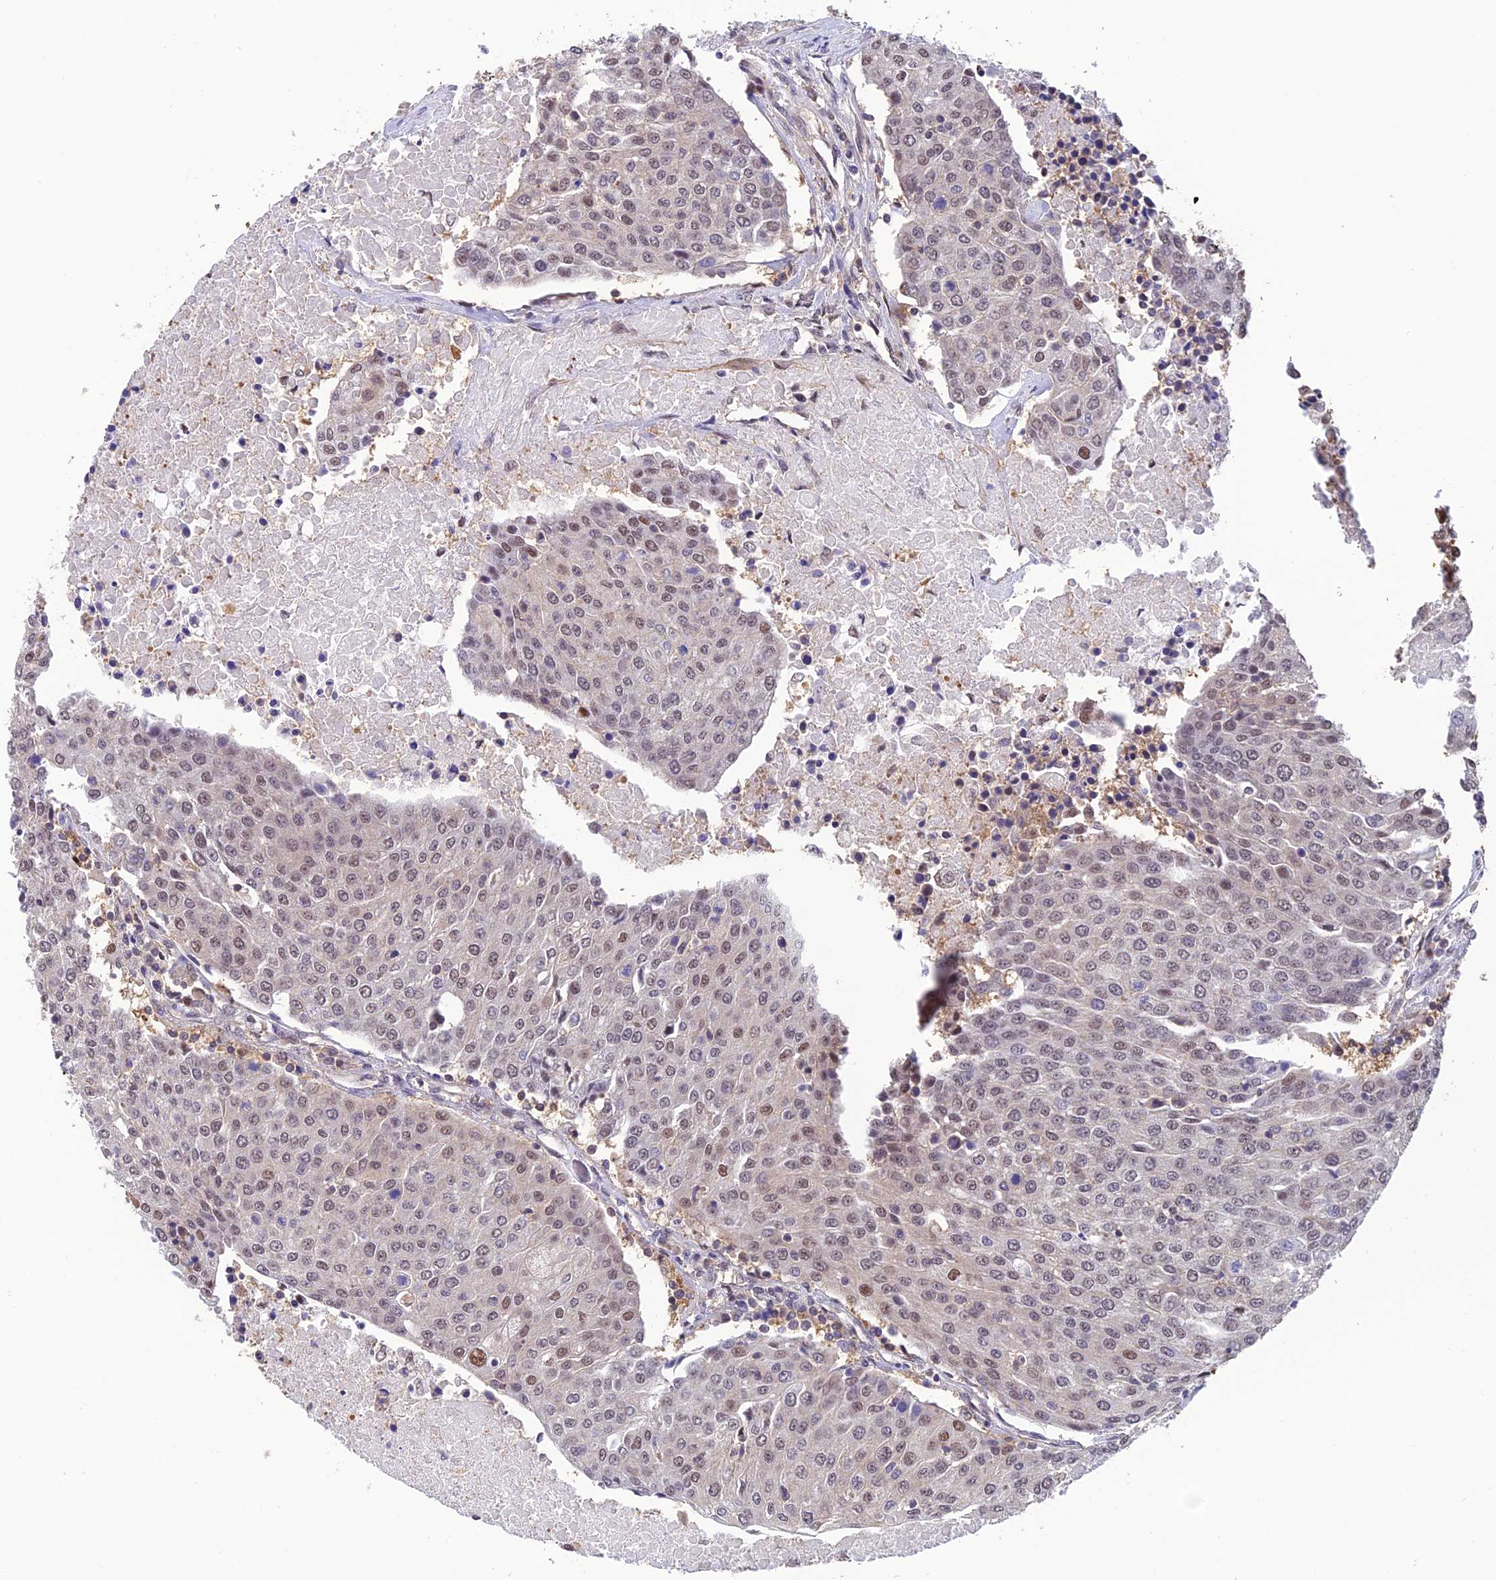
{"staining": {"intensity": "weak", "quantity": "<25%", "location": "nuclear"}, "tissue": "urothelial cancer", "cell_type": "Tumor cells", "image_type": "cancer", "snomed": [{"axis": "morphology", "description": "Urothelial carcinoma, High grade"}, {"axis": "topography", "description": "Urinary bladder"}], "caption": "This is a micrograph of immunohistochemistry (IHC) staining of urothelial cancer, which shows no positivity in tumor cells.", "gene": "PSMB3", "patient": {"sex": "female", "age": 85}}